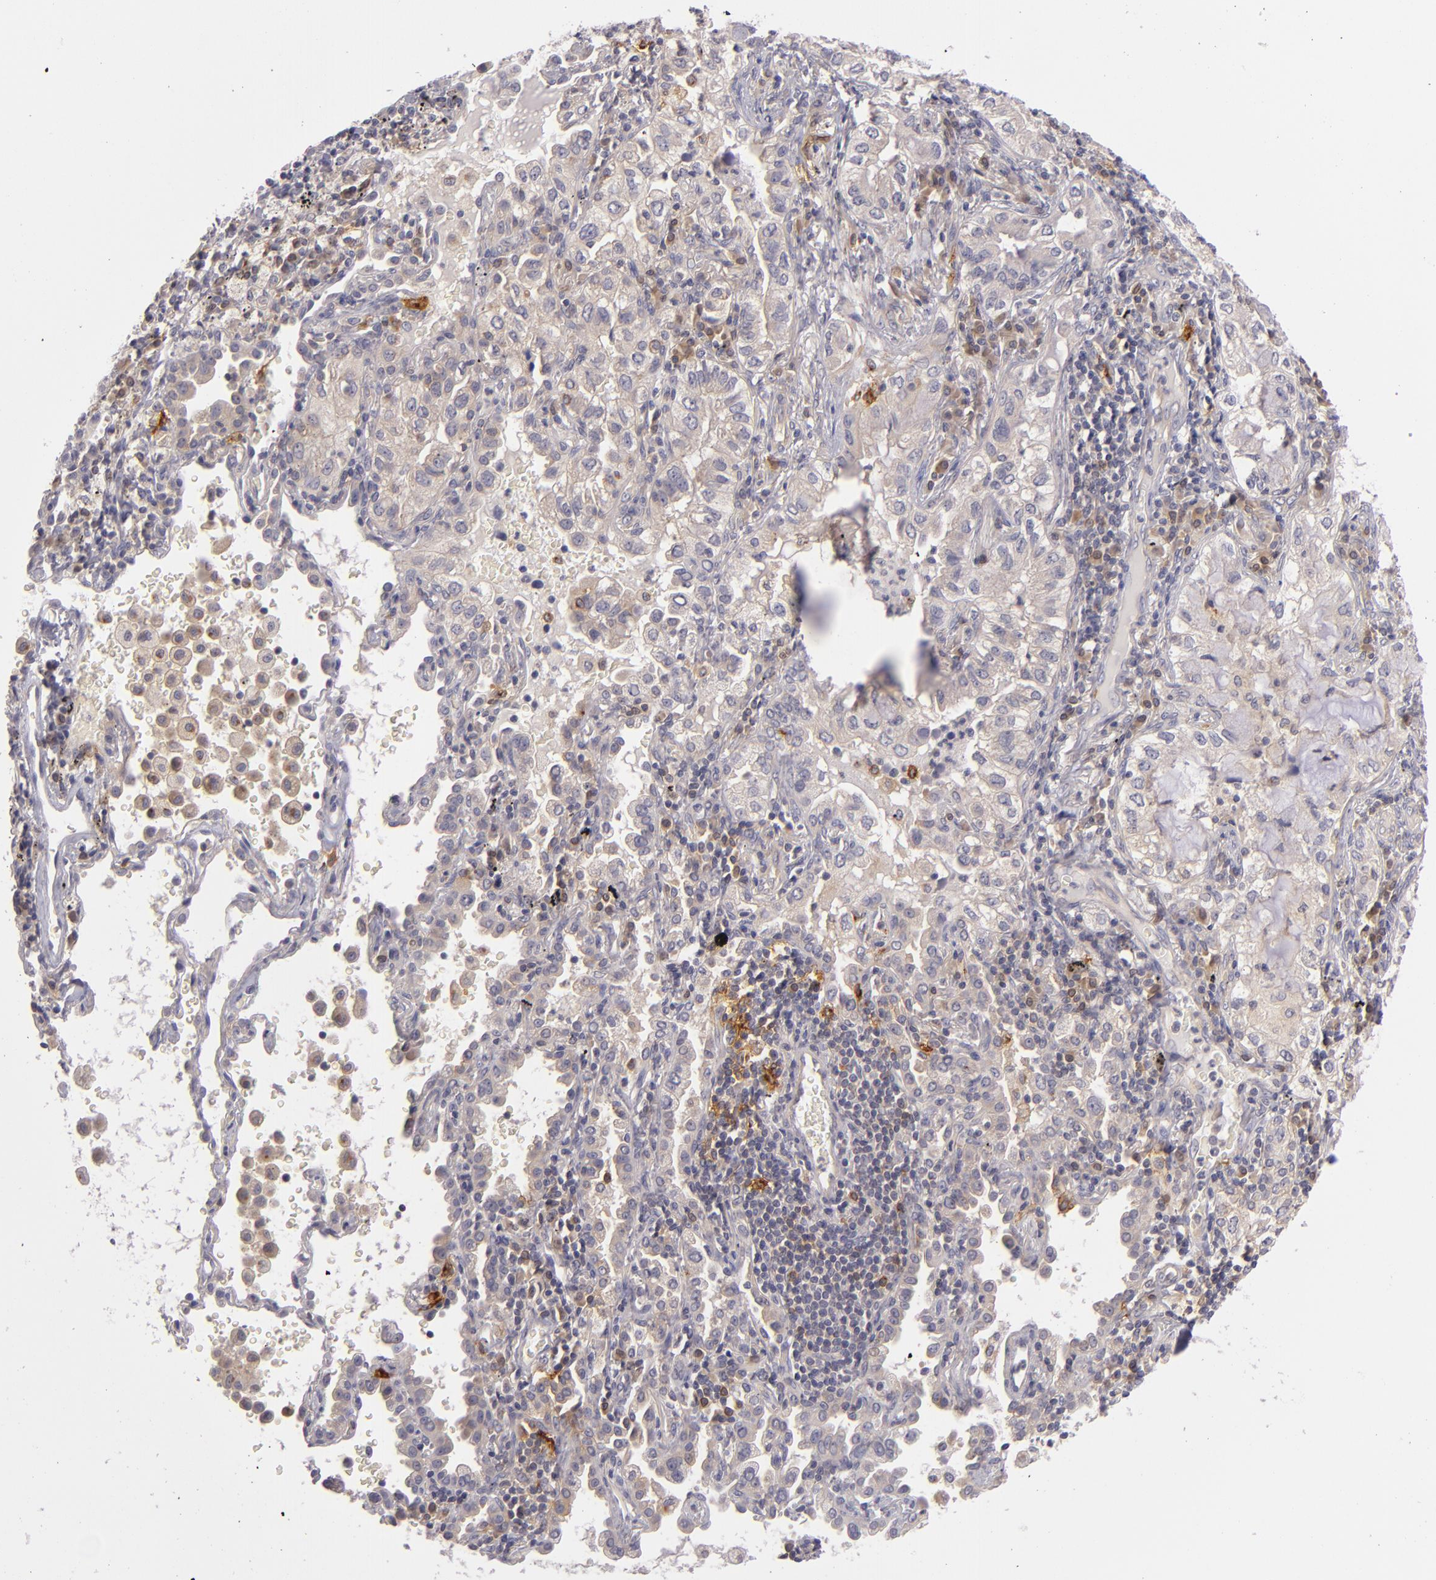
{"staining": {"intensity": "weak", "quantity": "25%-75%", "location": "cytoplasmic/membranous"}, "tissue": "lung cancer", "cell_type": "Tumor cells", "image_type": "cancer", "snomed": [{"axis": "morphology", "description": "Adenocarcinoma, NOS"}, {"axis": "topography", "description": "Lung"}], "caption": "Lung cancer was stained to show a protein in brown. There is low levels of weak cytoplasmic/membranous staining in approximately 25%-75% of tumor cells. The staining is performed using DAB brown chromogen to label protein expression. The nuclei are counter-stained blue using hematoxylin.", "gene": "CD83", "patient": {"sex": "female", "age": 50}}